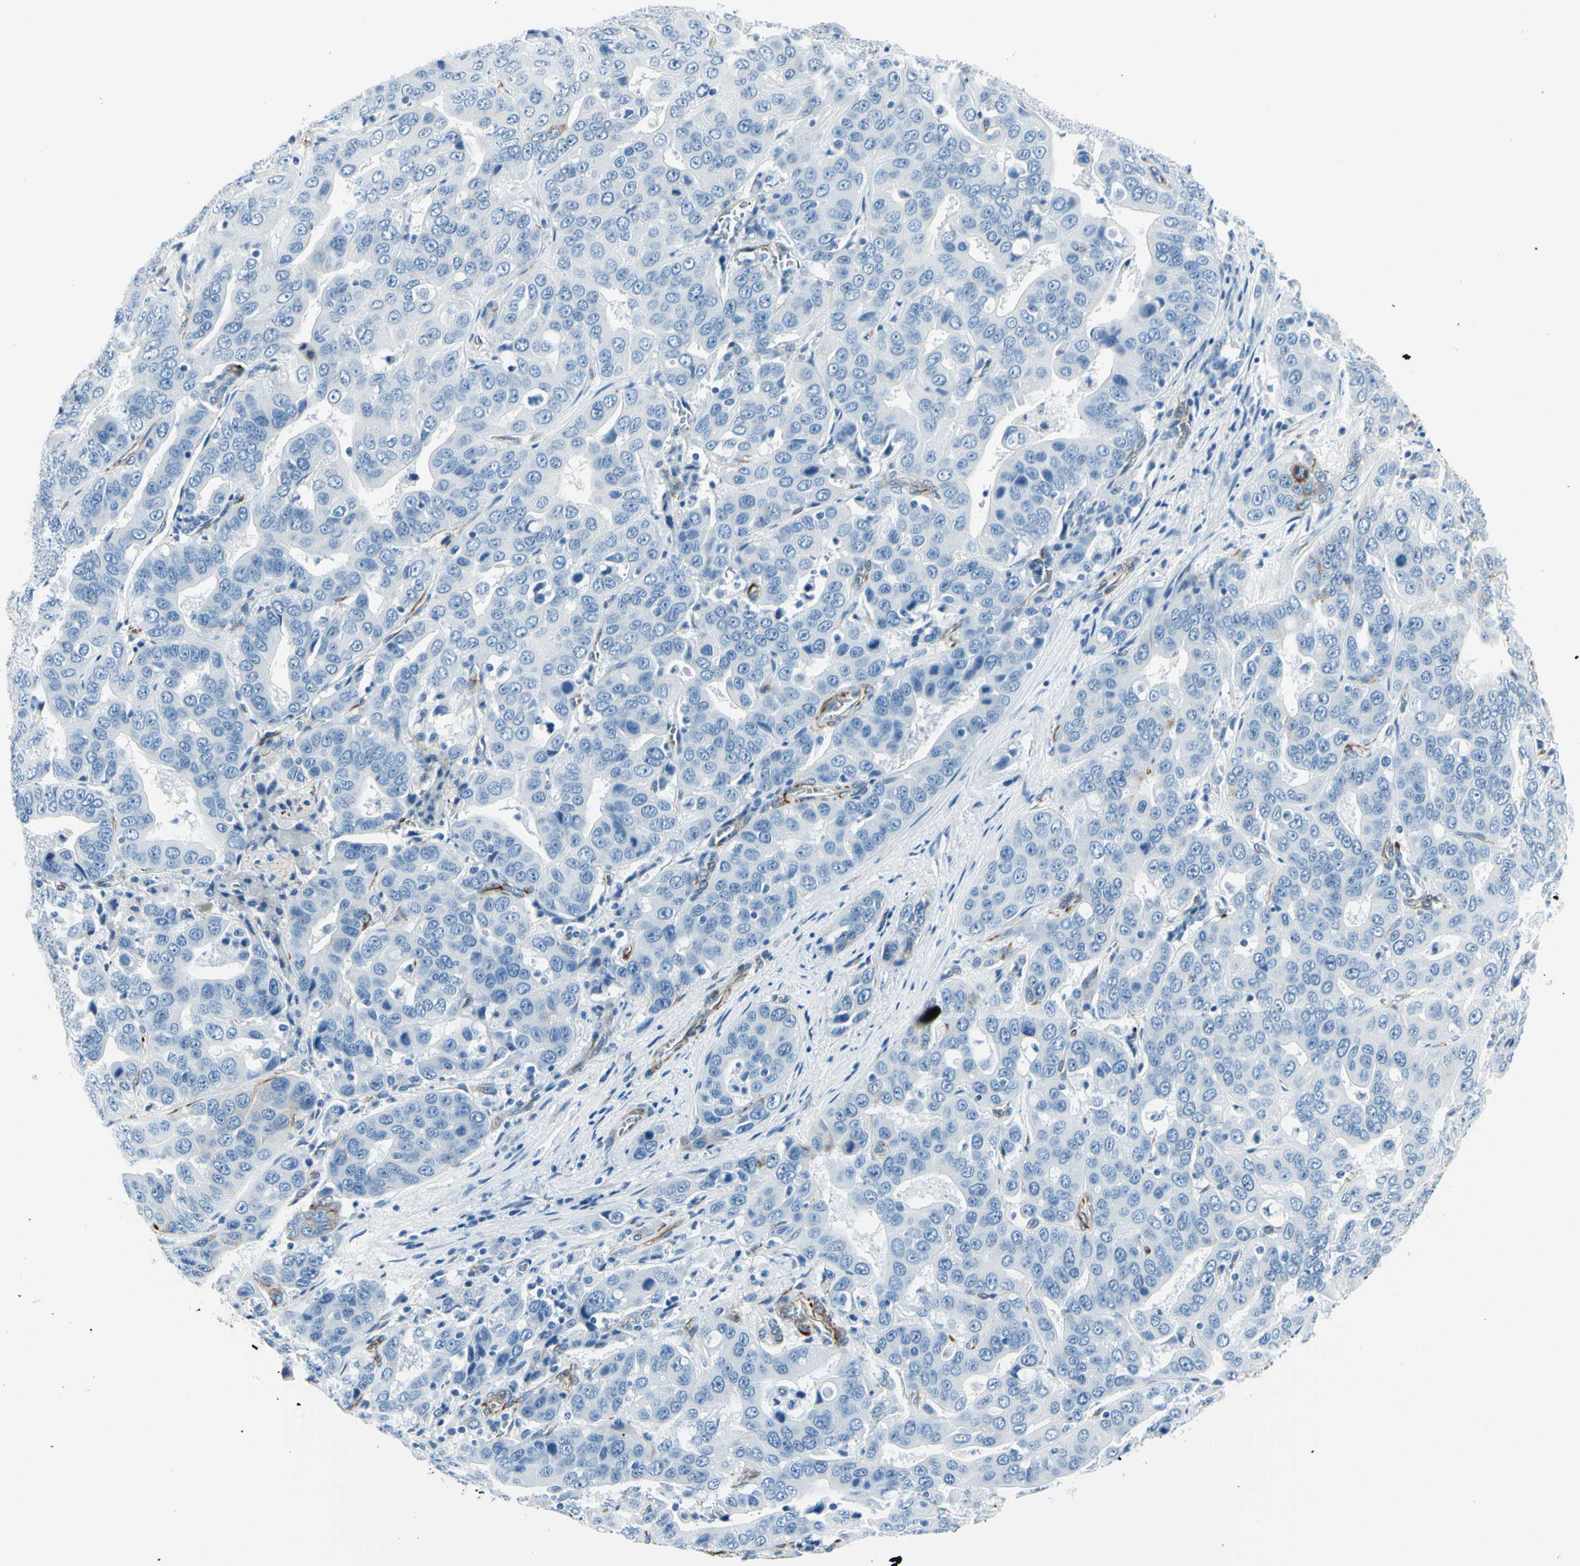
{"staining": {"intensity": "negative", "quantity": "none", "location": "none"}, "tissue": "liver cancer", "cell_type": "Tumor cells", "image_type": "cancer", "snomed": [{"axis": "morphology", "description": "Cholangiocarcinoma"}, {"axis": "topography", "description": "Liver"}], "caption": "A histopathology image of cholangiocarcinoma (liver) stained for a protein exhibits no brown staining in tumor cells.", "gene": "PTH2R", "patient": {"sex": "female", "age": 52}}